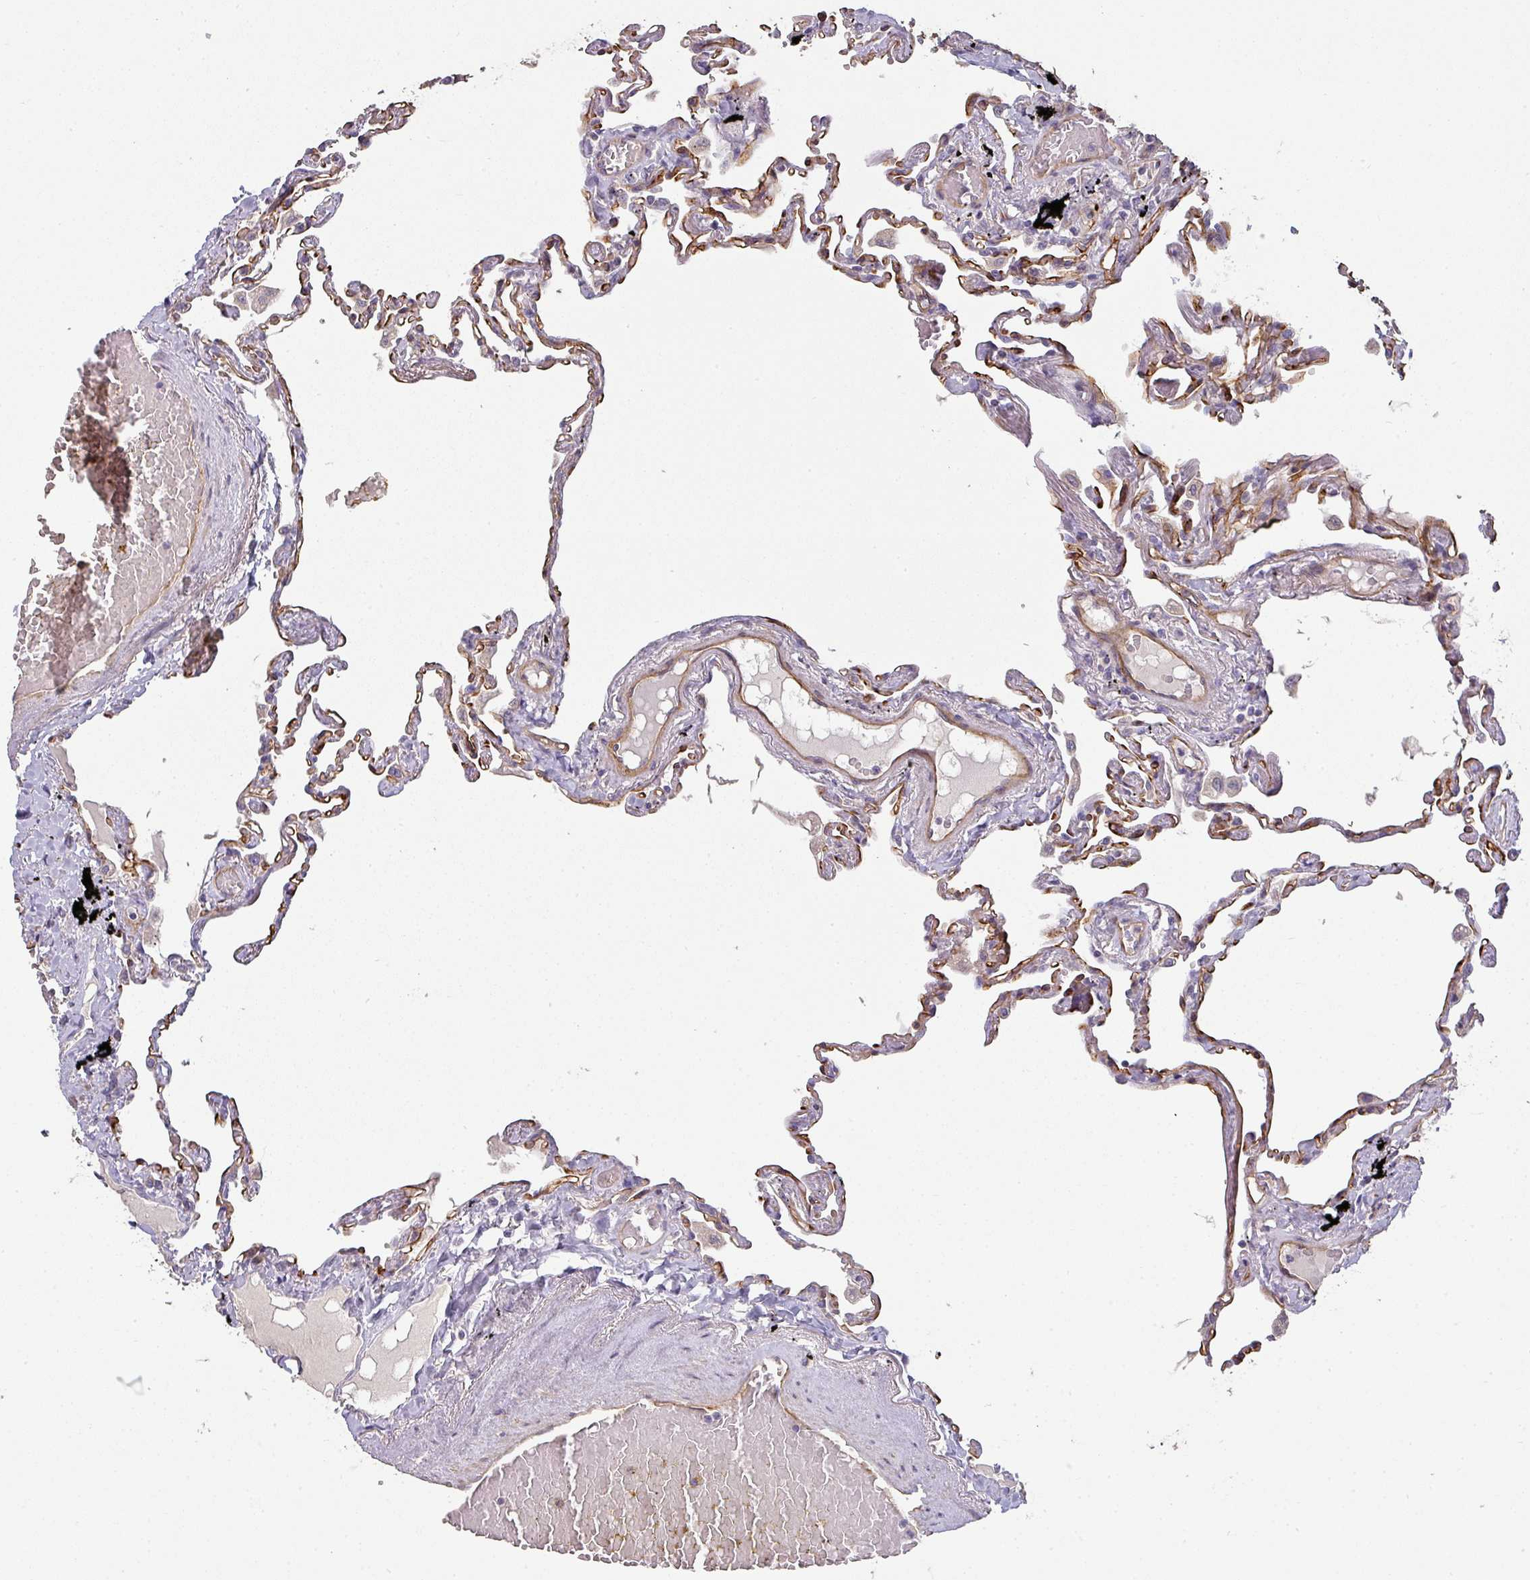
{"staining": {"intensity": "moderate", "quantity": "<25%", "location": "cytoplasmic/membranous"}, "tissue": "lung", "cell_type": "Alveolar cells", "image_type": "normal", "snomed": [{"axis": "morphology", "description": "Normal tissue, NOS"}, {"axis": "topography", "description": "Lung"}], "caption": "Lung stained for a protein (brown) reveals moderate cytoplasmic/membranous positive staining in approximately <25% of alveolar cells.", "gene": "PCDH1", "patient": {"sex": "female", "age": 67}}